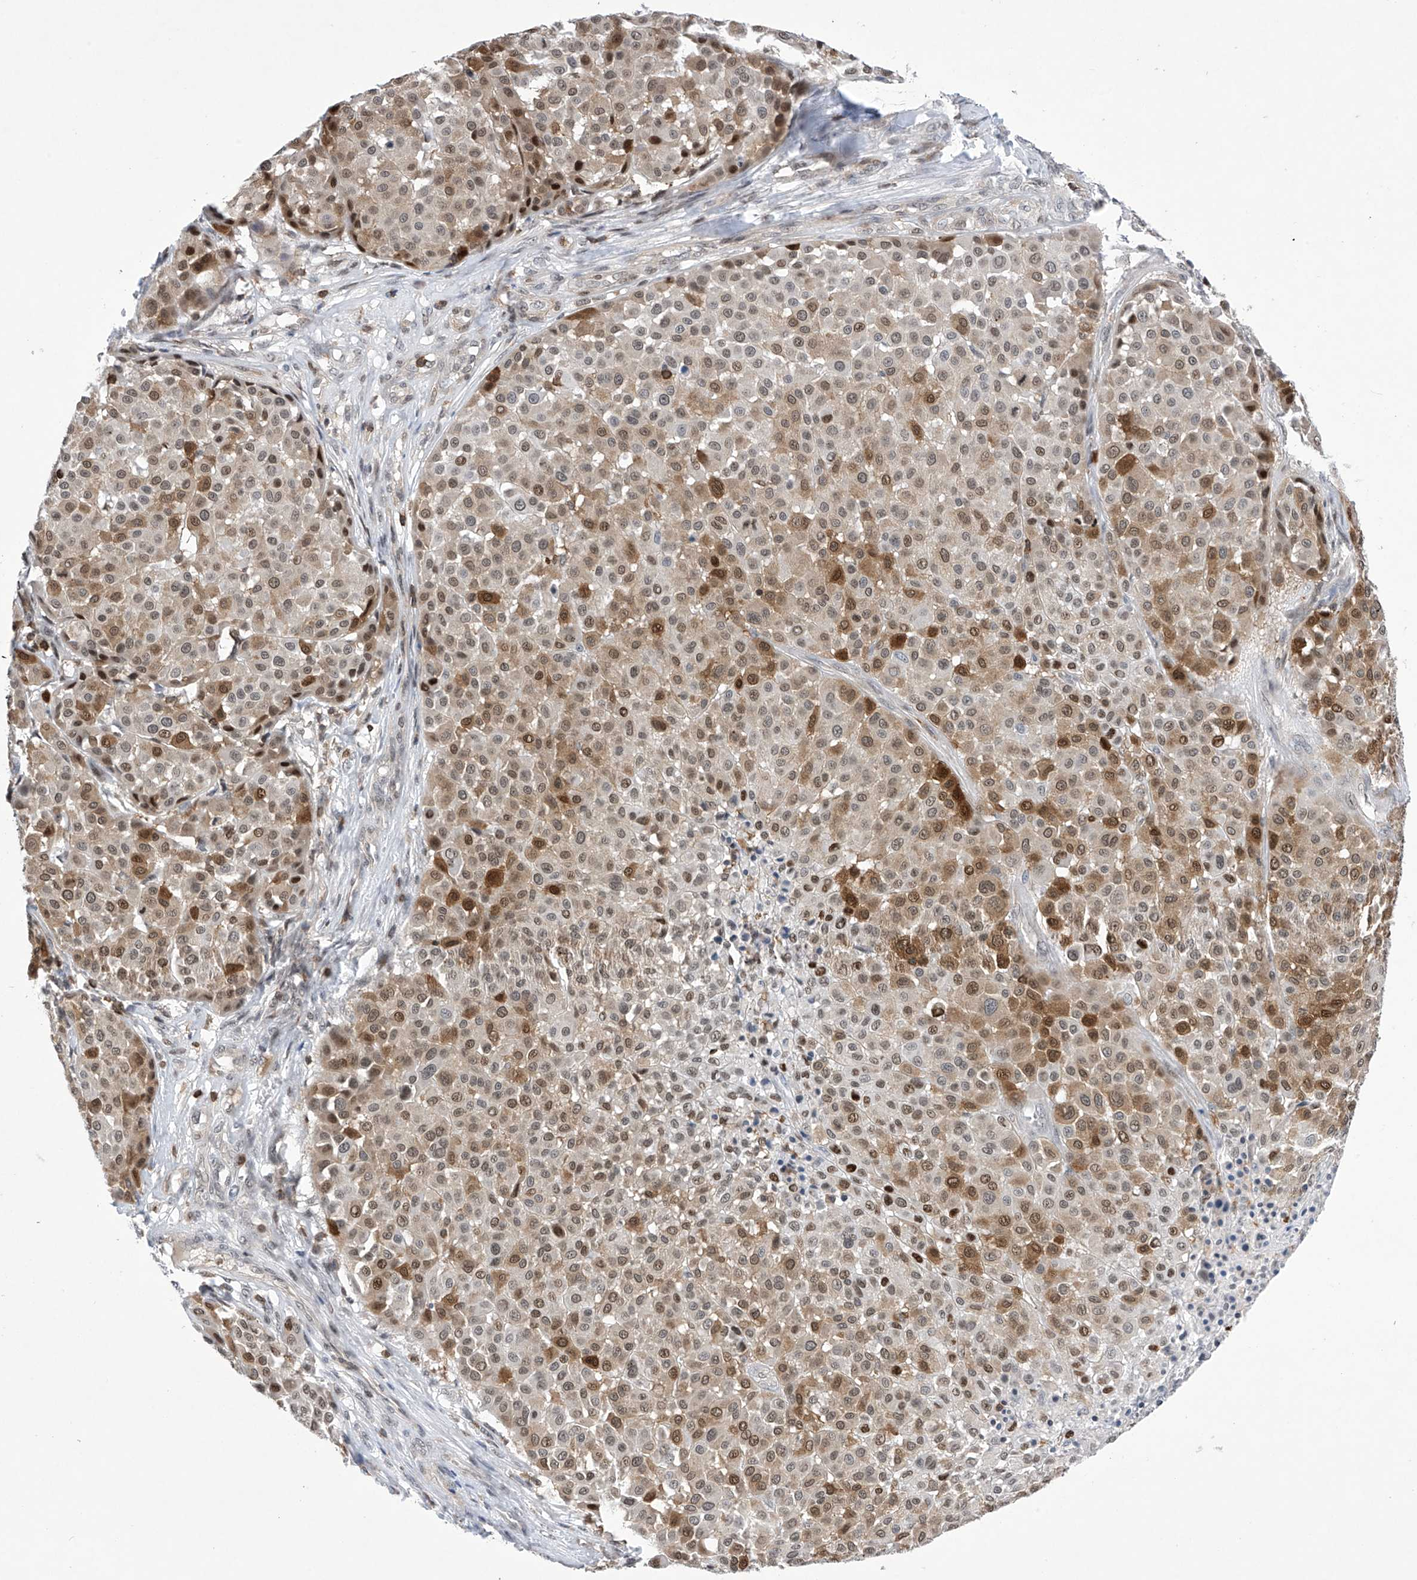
{"staining": {"intensity": "moderate", "quantity": ">75%", "location": "cytoplasmic/membranous,nuclear"}, "tissue": "melanoma", "cell_type": "Tumor cells", "image_type": "cancer", "snomed": [{"axis": "morphology", "description": "Malignant melanoma, Metastatic site"}, {"axis": "topography", "description": "Soft tissue"}], "caption": "Malignant melanoma (metastatic site) stained for a protein exhibits moderate cytoplasmic/membranous and nuclear positivity in tumor cells.", "gene": "MSL3", "patient": {"sex": "male", "age": 41}}